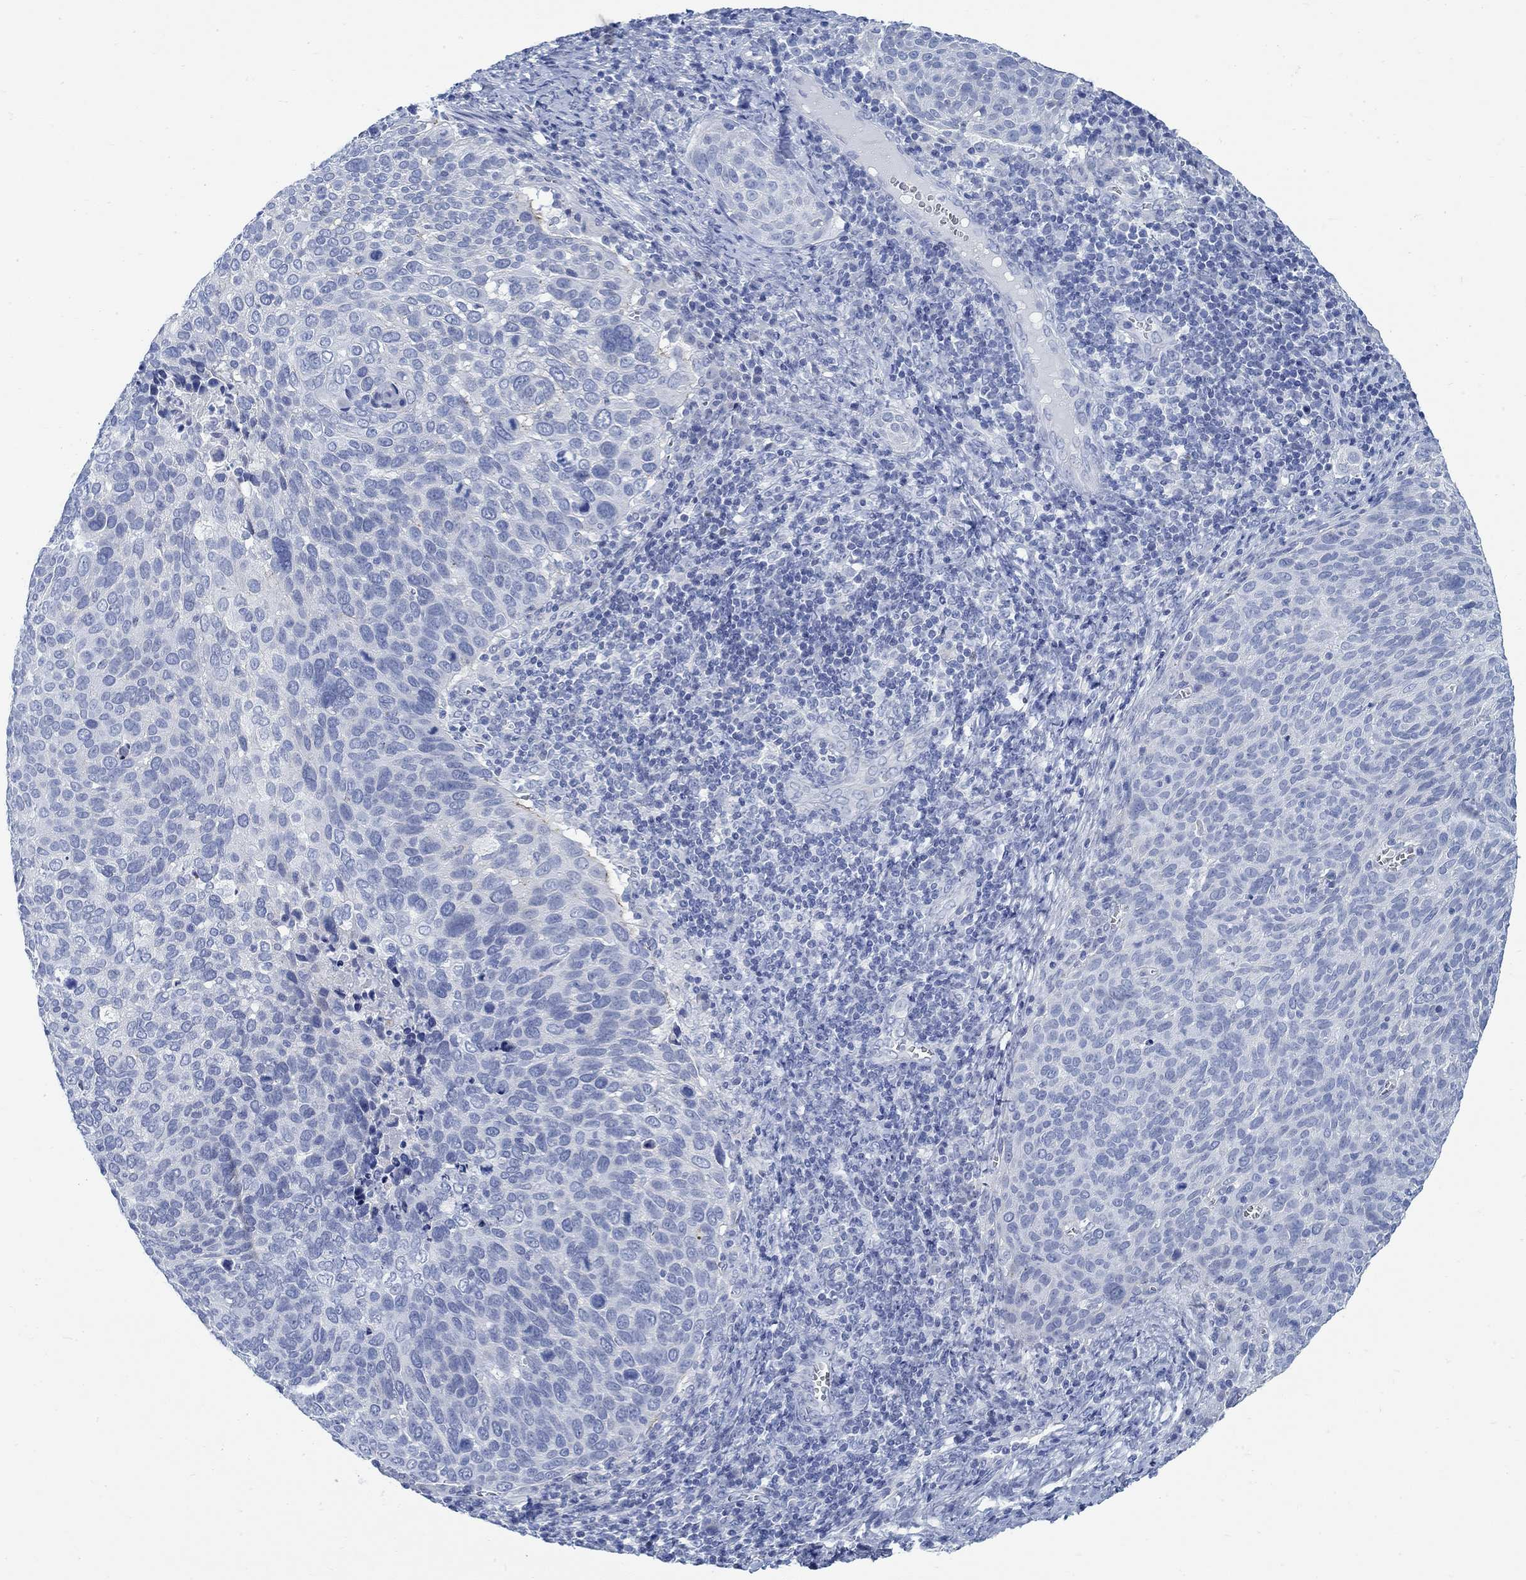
{"staining": {"intensity": "negative", "quantity": "none", "location": "none"}, "tissue": "cervical cancer", "cell_type": "Tumor cells", "image_type": "cancer", "snomed": [{"axis": "morphology", "description": "Squamous cell carcinoma, NOS"}, {"axis": "topography", "description": "Cervix"}], "caption": "DAB (3,3'-diaminobenzidine) immunohistochemical staining of cervical cancer reveals no significant staining in tumor cells.", "gene": "RBM20", "patient": {"sex": "female", "age": 39}}